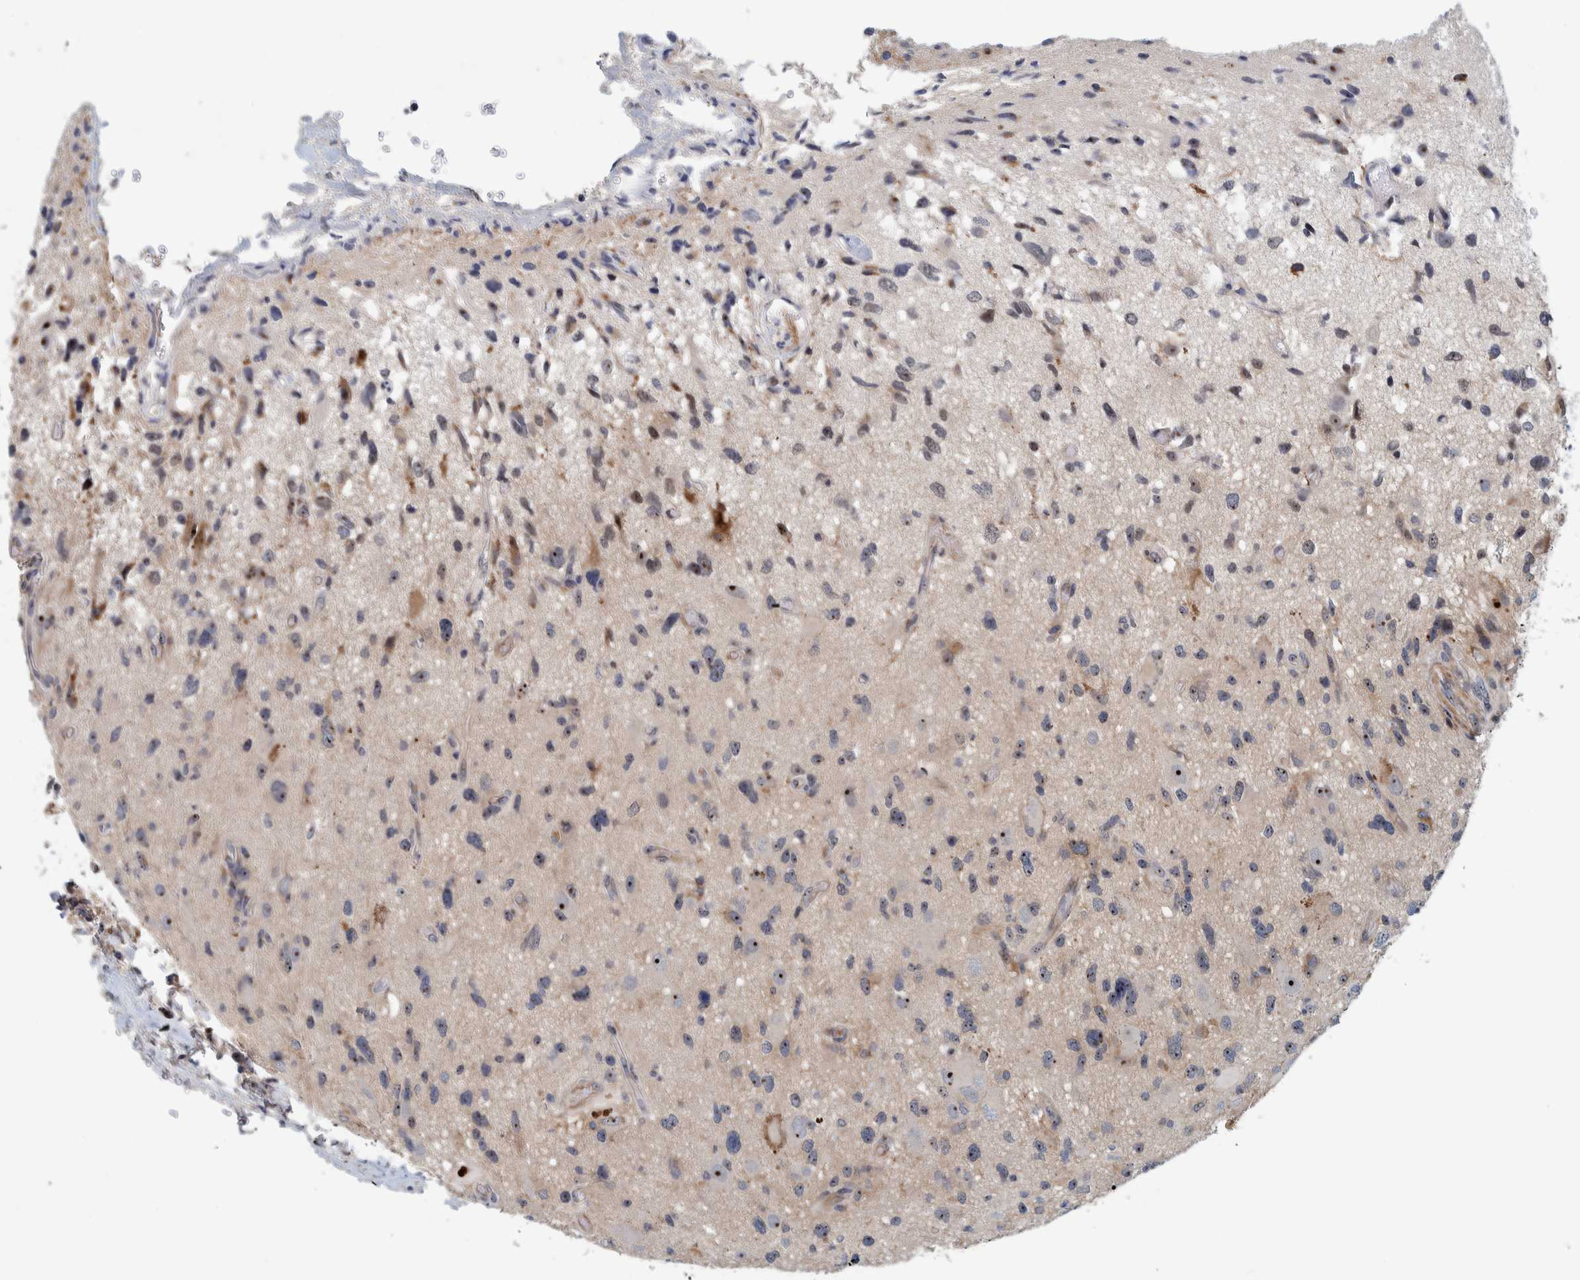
{"staining": {"intensity": "moderate", "quantity": "25%-75%", "location": "nuclear"}, "tissue": "glioma", "cell_type": "Tumor cells", "image_type": "cancer", "snomed": [{"axis": "morphology", "description": "Glioma, malignant, High grade"}, {"axis": "topography", "description": "Brain"}], "caption": "The immunohistochemical stain labels moderate nuclear expression in tumor cells of malignant glioma (high-grade) tissue.", "gene": "NOL11", "patient": {"sex": "male", "age": 33}}